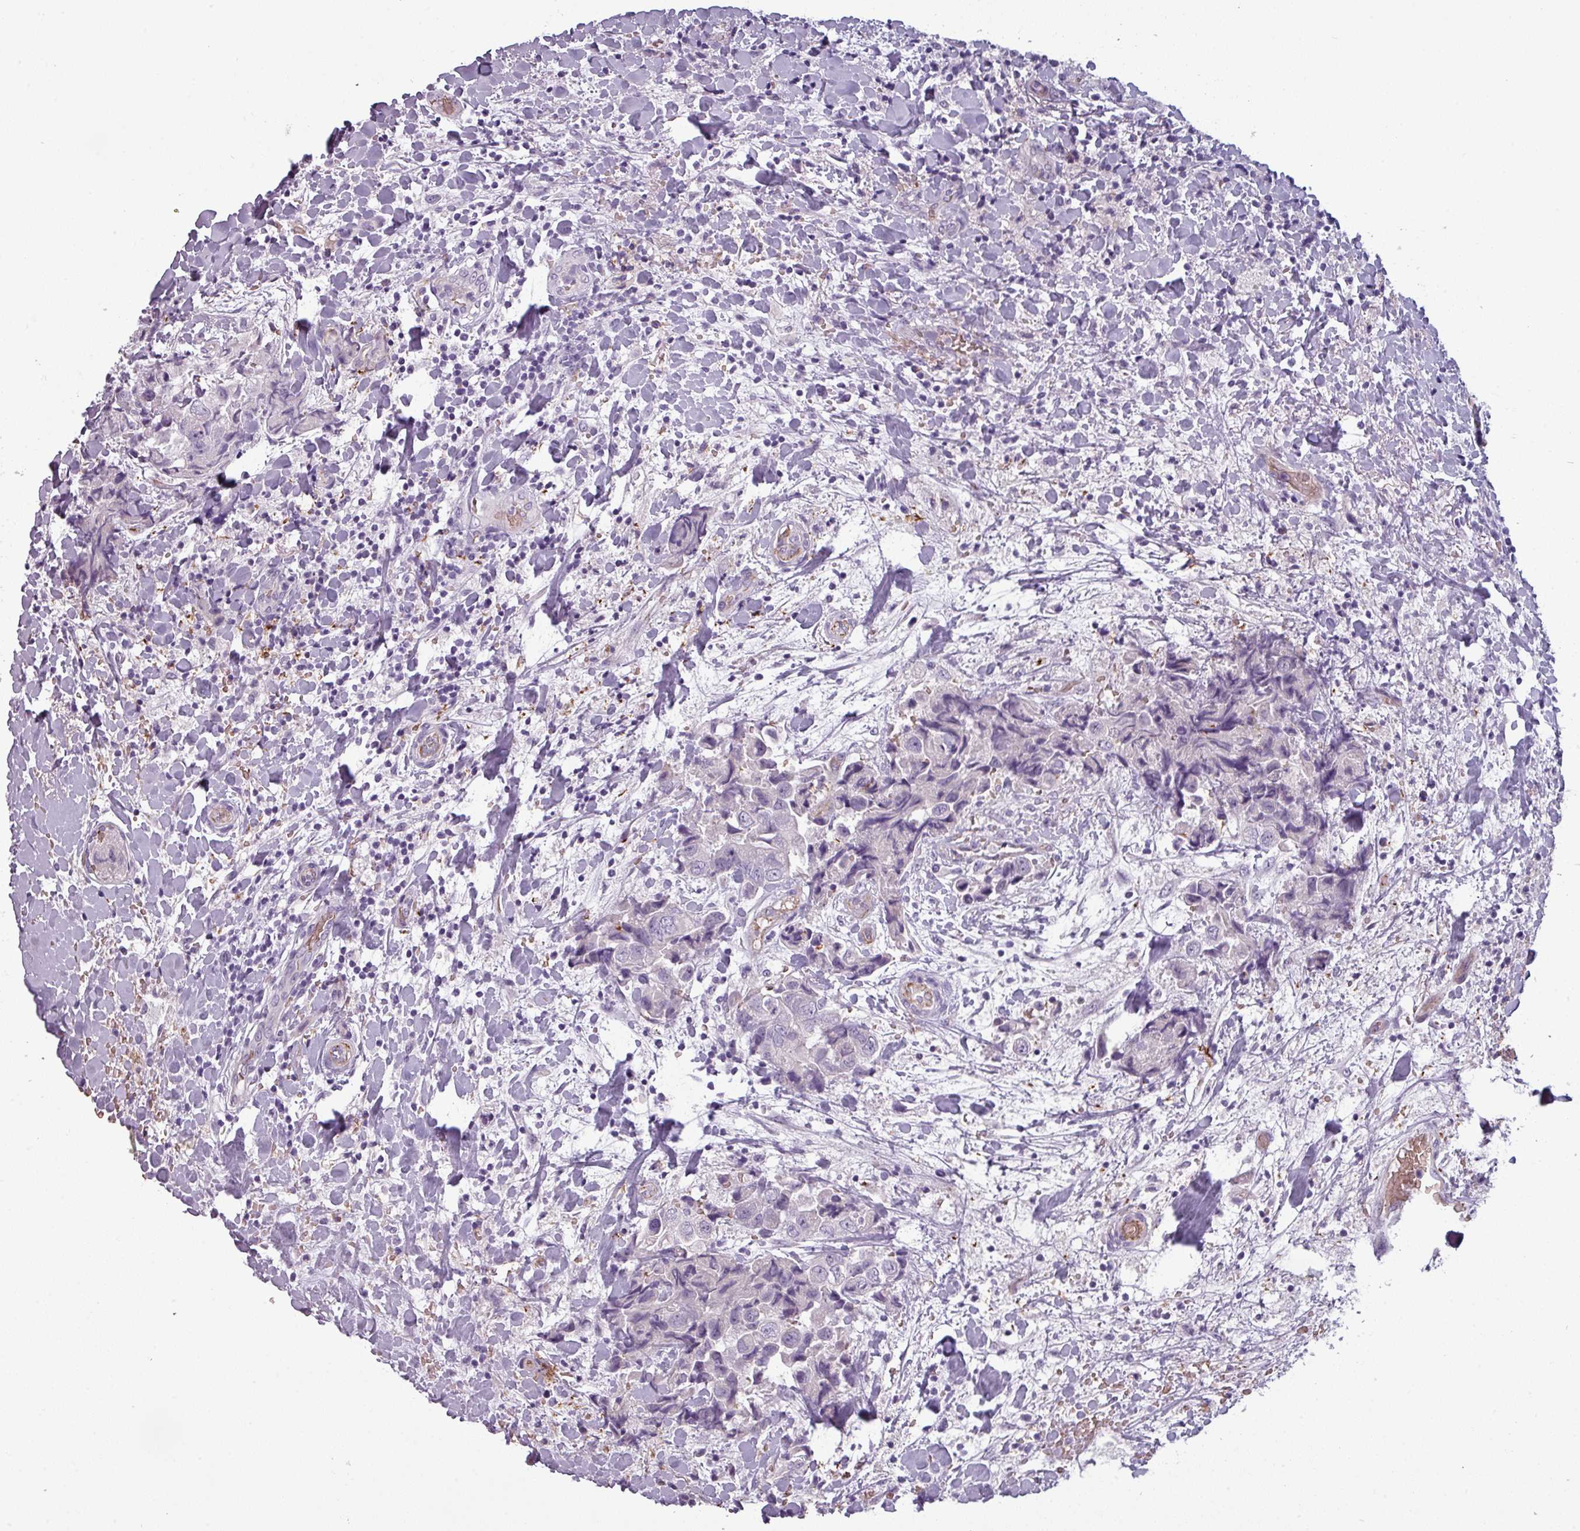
{"staining": {"intensity": "negative", "quantity": "none", "location": "none"}, "tissue": "breast cancer", "cell_type": "Tumor cells", "image_type": "cancer", "snomed": [{"axis": "morphology", "description": "Normal tissue, NOS"}, {"axis": "morphology", "description": "Duct carcinoma"}, {"axis": "topography", "description": "Breast"}], "caption": "Tumor cells are negative for protein expression in human breast invasive ductal carcinoma.", "gene": "AREL1", "patient": {"sex": "female", "age": 62}}